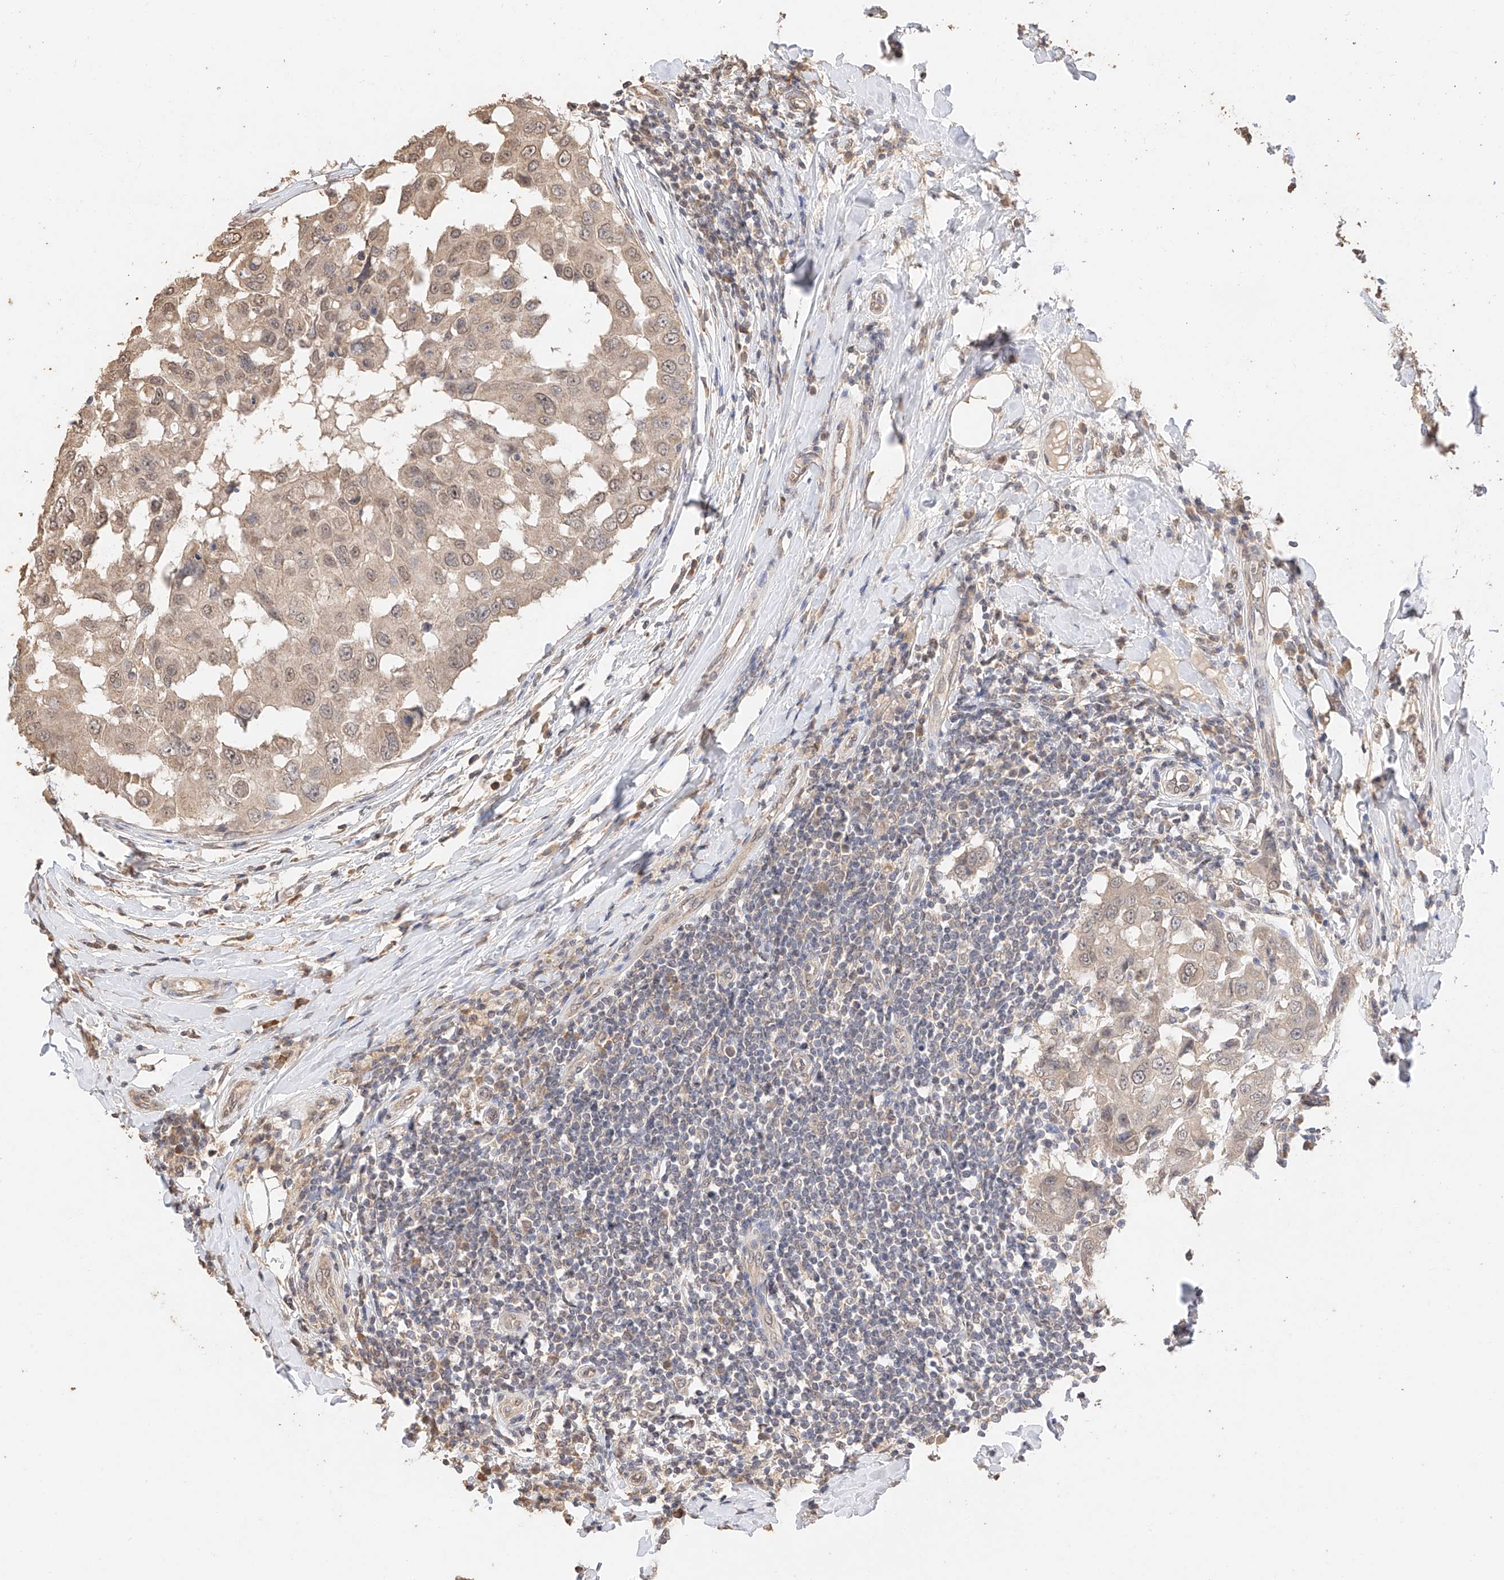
{"staining": {"intensity": "weak", "quantity": ">75%", "location": "cytoplasmic/membranous,nuclear"}, "tissue": "breast cancer", "cell_type": "Tumor cells", "image_type": "cancer", "snomed": [{"axis": "morphology", "description": "Duct carcinoma"}, {"axis": "topography", "description": "Breast"}], "caption": "Weak cytoplasmic/membranous and nuclear protein positivity is seen in approximately >75% of tumor cells in breast intraductal carcinoma.", "gene": "IL22RA2", "patient": {"sex": "female", "age": 27}}